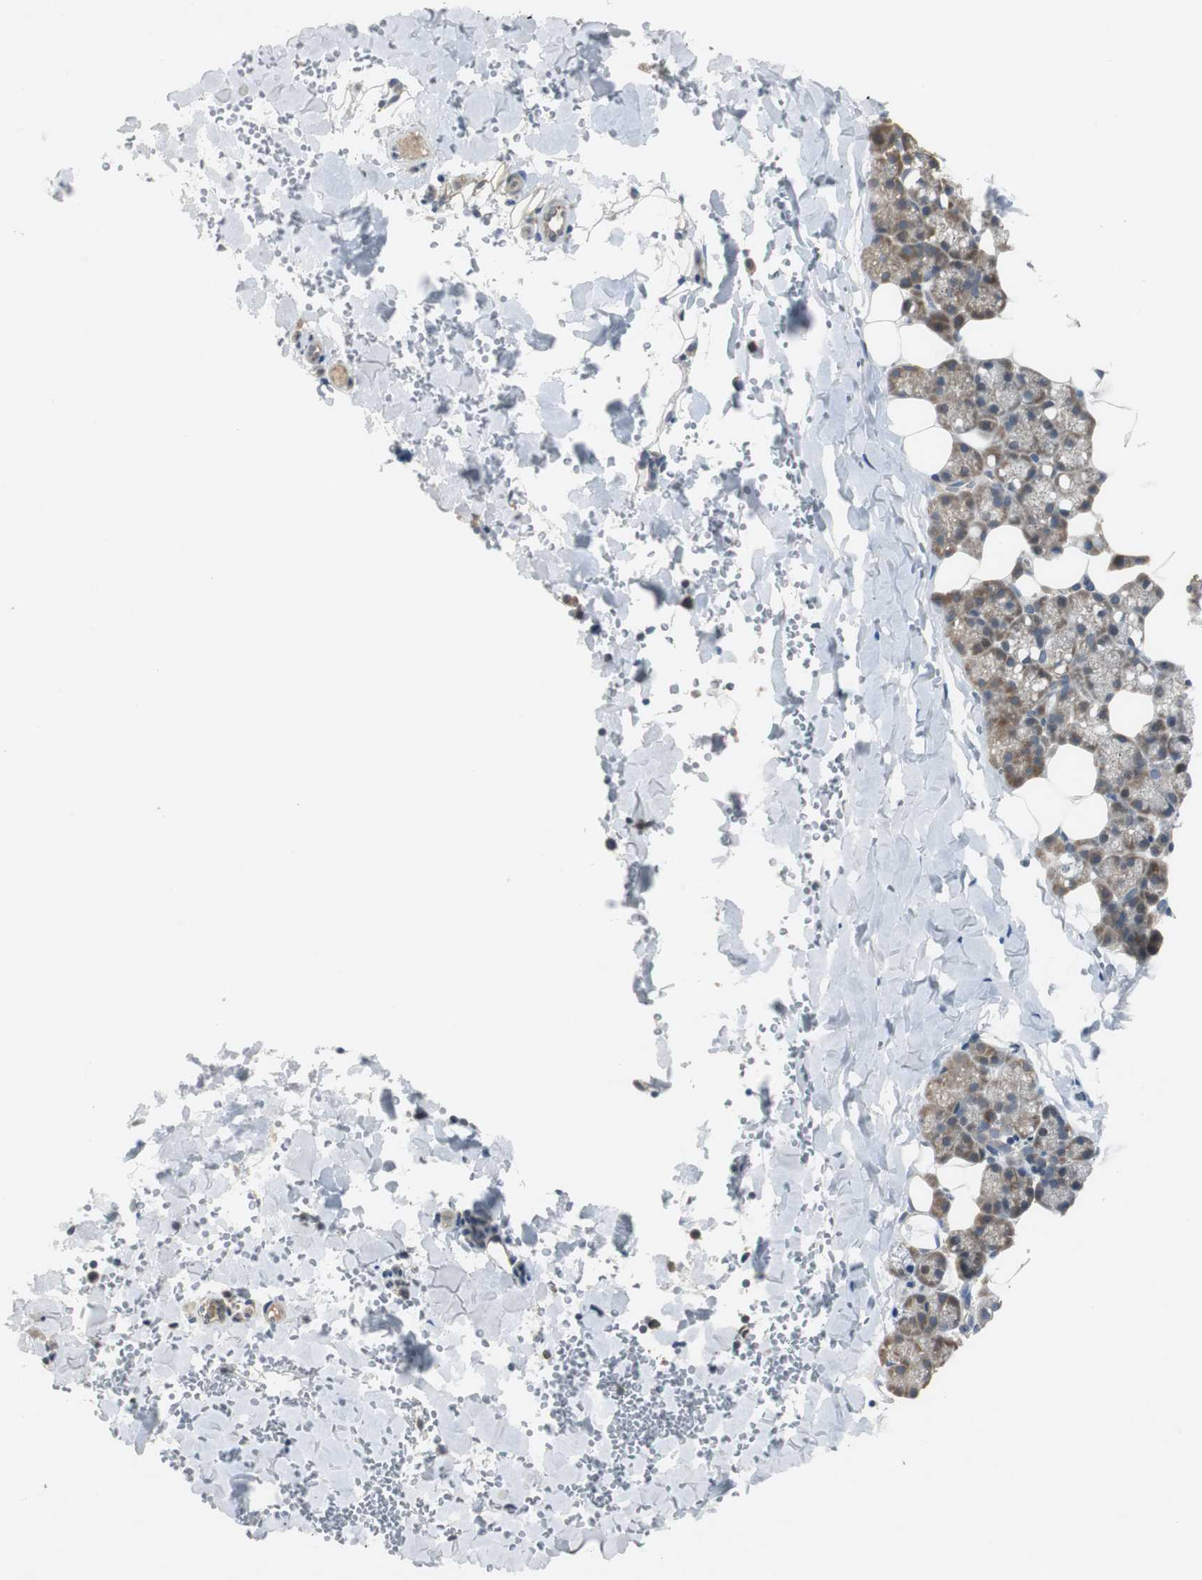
{"staining": {"intensity": "weak", "quantity": "25%-75%", "location": "cytoplasmic/membranous"}, "tissue": "salivary gland", "cell_type": "Glandular cells", "image_type": "normal", "snomed": [{"axis": "morphology", "description": "Normal tissue, NOS"}, {"axis": "topography", "description": "Lymph node"}, {"axis": "topography", "description": "Salivary gland"}], "caption": "Glandular cells reveal weak cytoplasmic/membranous expression in about 25%-75% of cells in benign salivary gland.", "gene": "MYT1", "patient": {"sex": "male", "age": 8}}